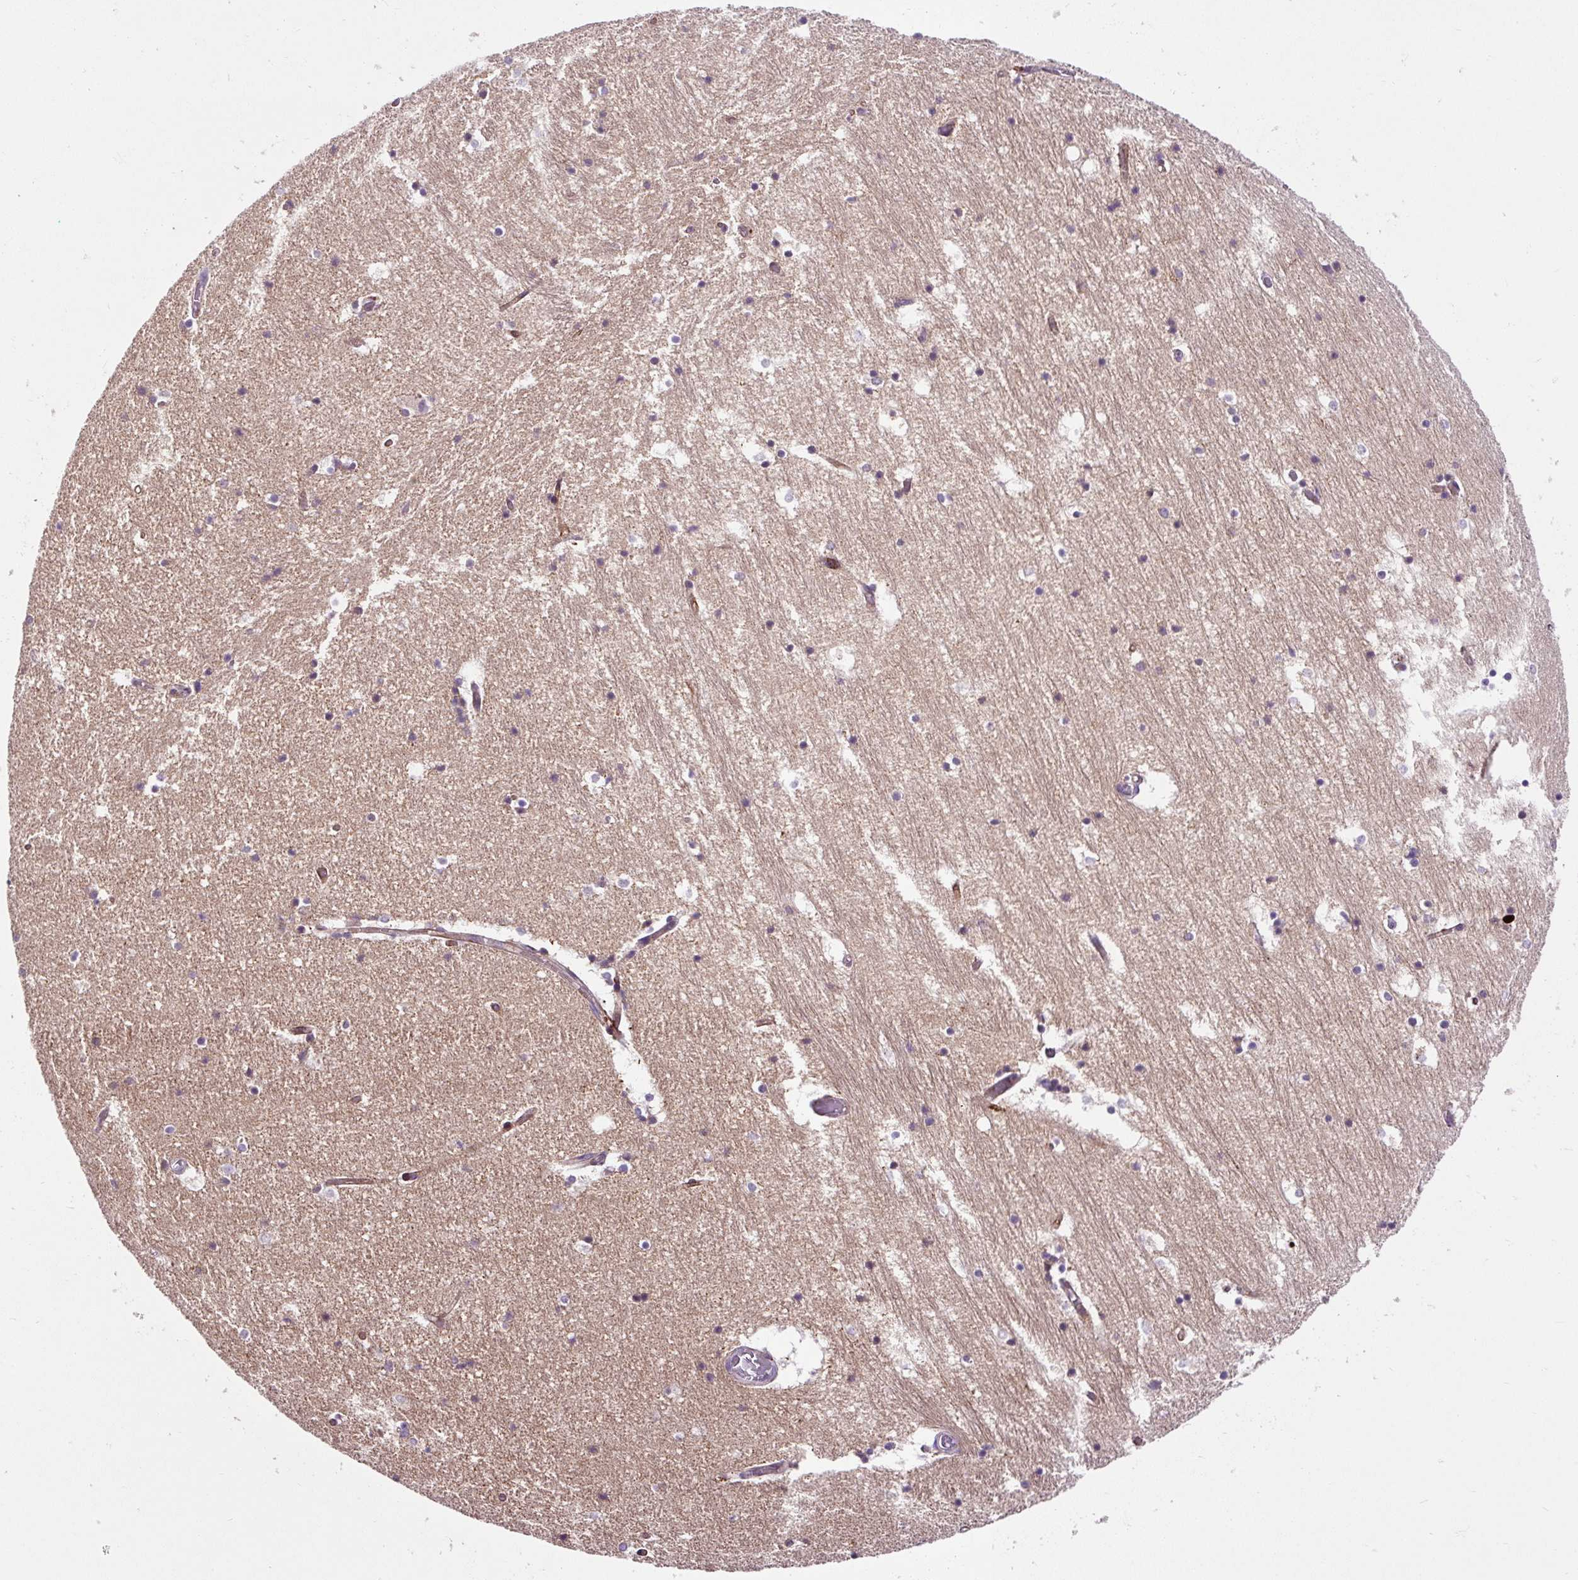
{"staining": {"intensity": "weak", "quantity": "<25%", "location": "cytoplasmic/membranous"}, "tissue": "hippocampus", "cell_type": "Glial cells", "image_type": "normal", "snomed": [{"axis": "morphology", "description": "Normal tissue, NOS"}, {"axis": "topography", "description": "Hippocampus"}], "caption": "A high-resolution photomicrograph shows immunohistochemistry staining of normal hippocampus, which reveals no significant positivity in glial cells.", "gene": "PCDHGB3", "patient": {"sex": "female", "age": 52}}